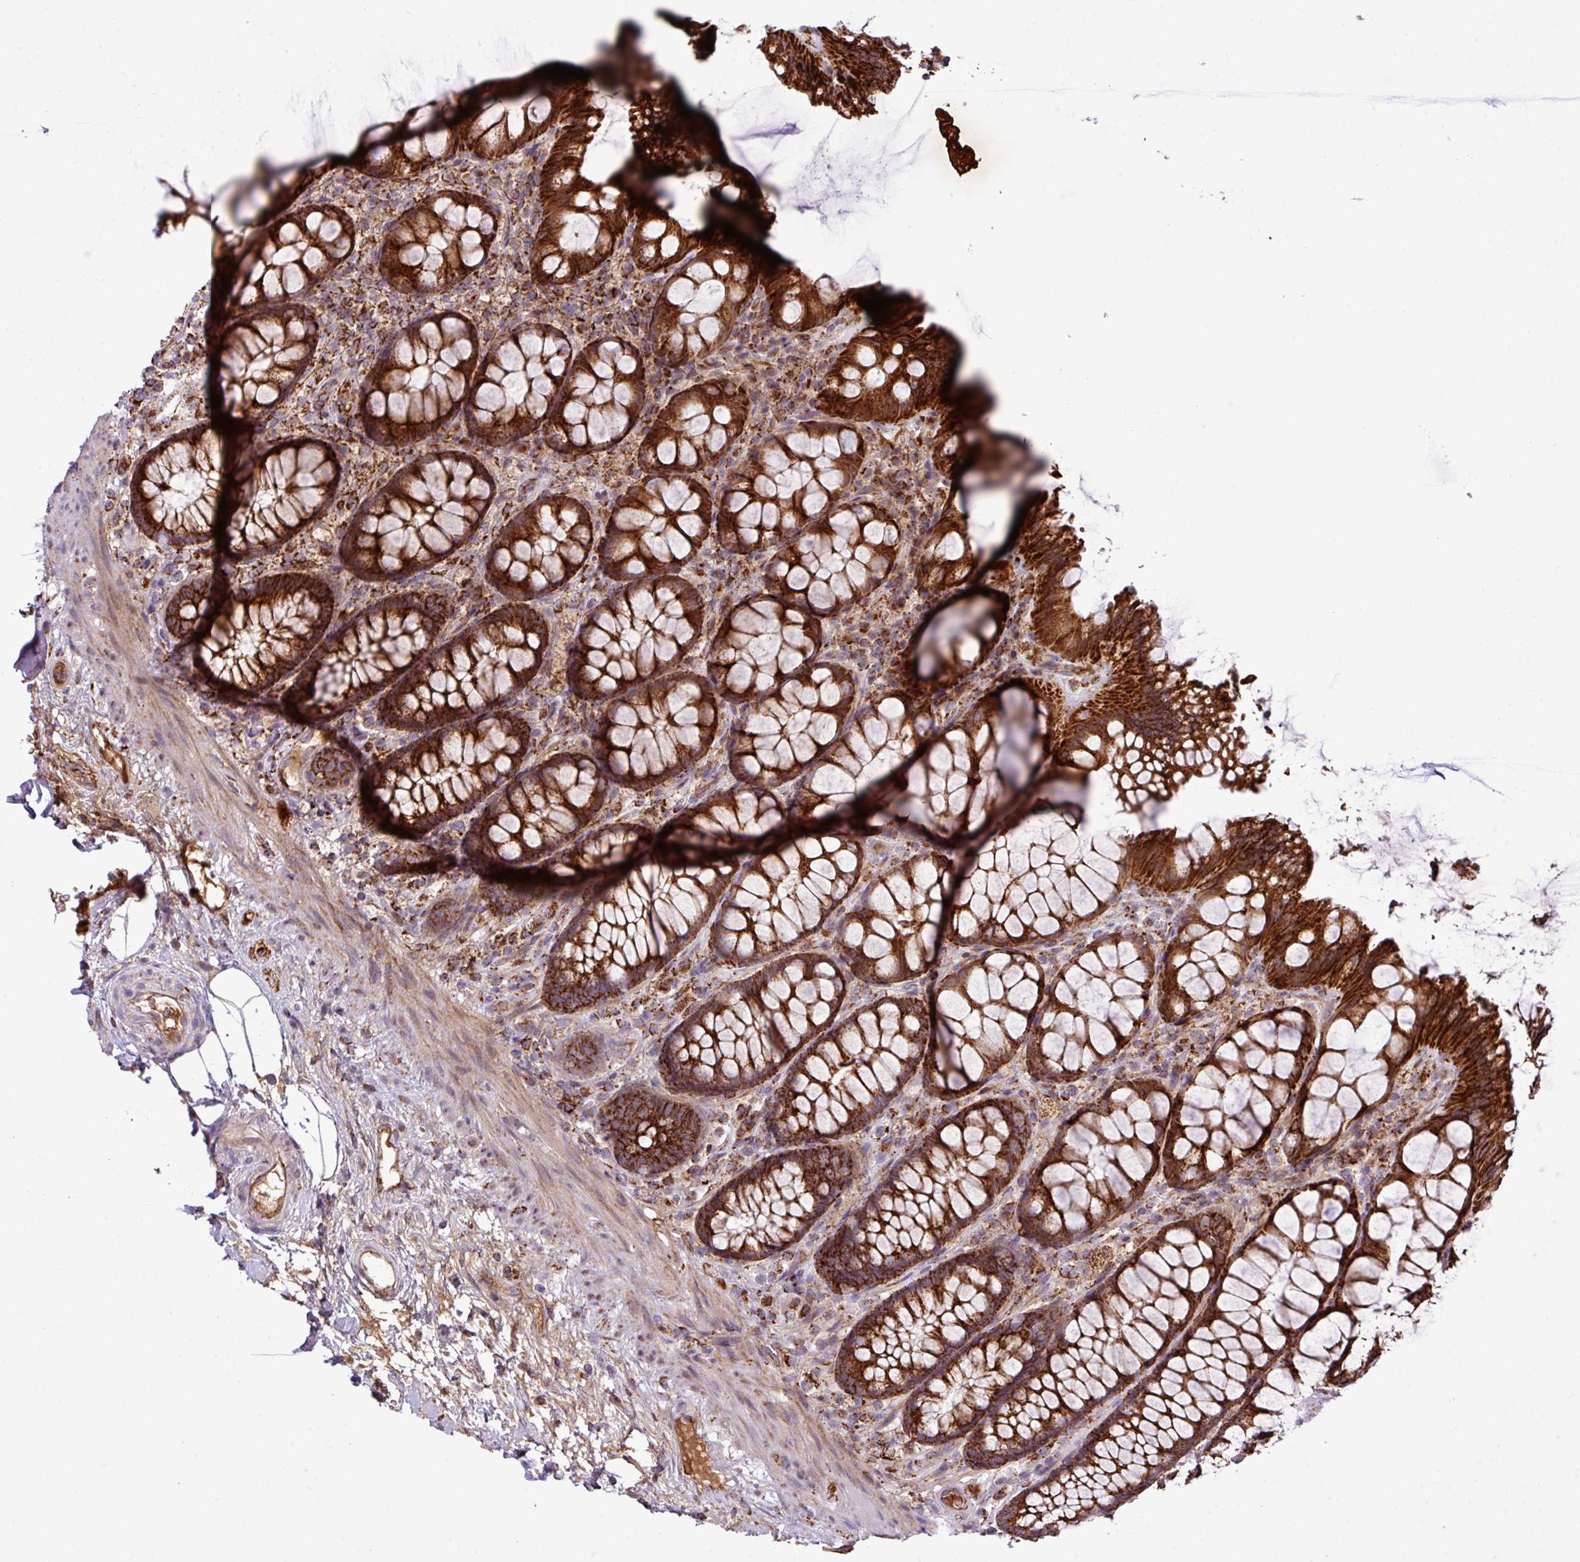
{"staining": {"intensity": "strong", "quantity": ">75%", "location": "cytoplasmic/membranous"}, "tissue": "rectum", "cell_type": "Glandular cells", "image_type": "normal", "snomed": [{"axis": "morphology", "description": "Normal tissue, NOS"}, {"axis": "topography", "description": "Rectum"}], "caption": "Rectum stained for a protein displays strong cytoplasmic/membranous positivity in glandular cells. (DAB (3,3'-diaminobenzidine) = brown stain, brightfield microscopy at high magnification).", "gene": "ZNF569", "patient": {"sex": "female", "age": 67}}